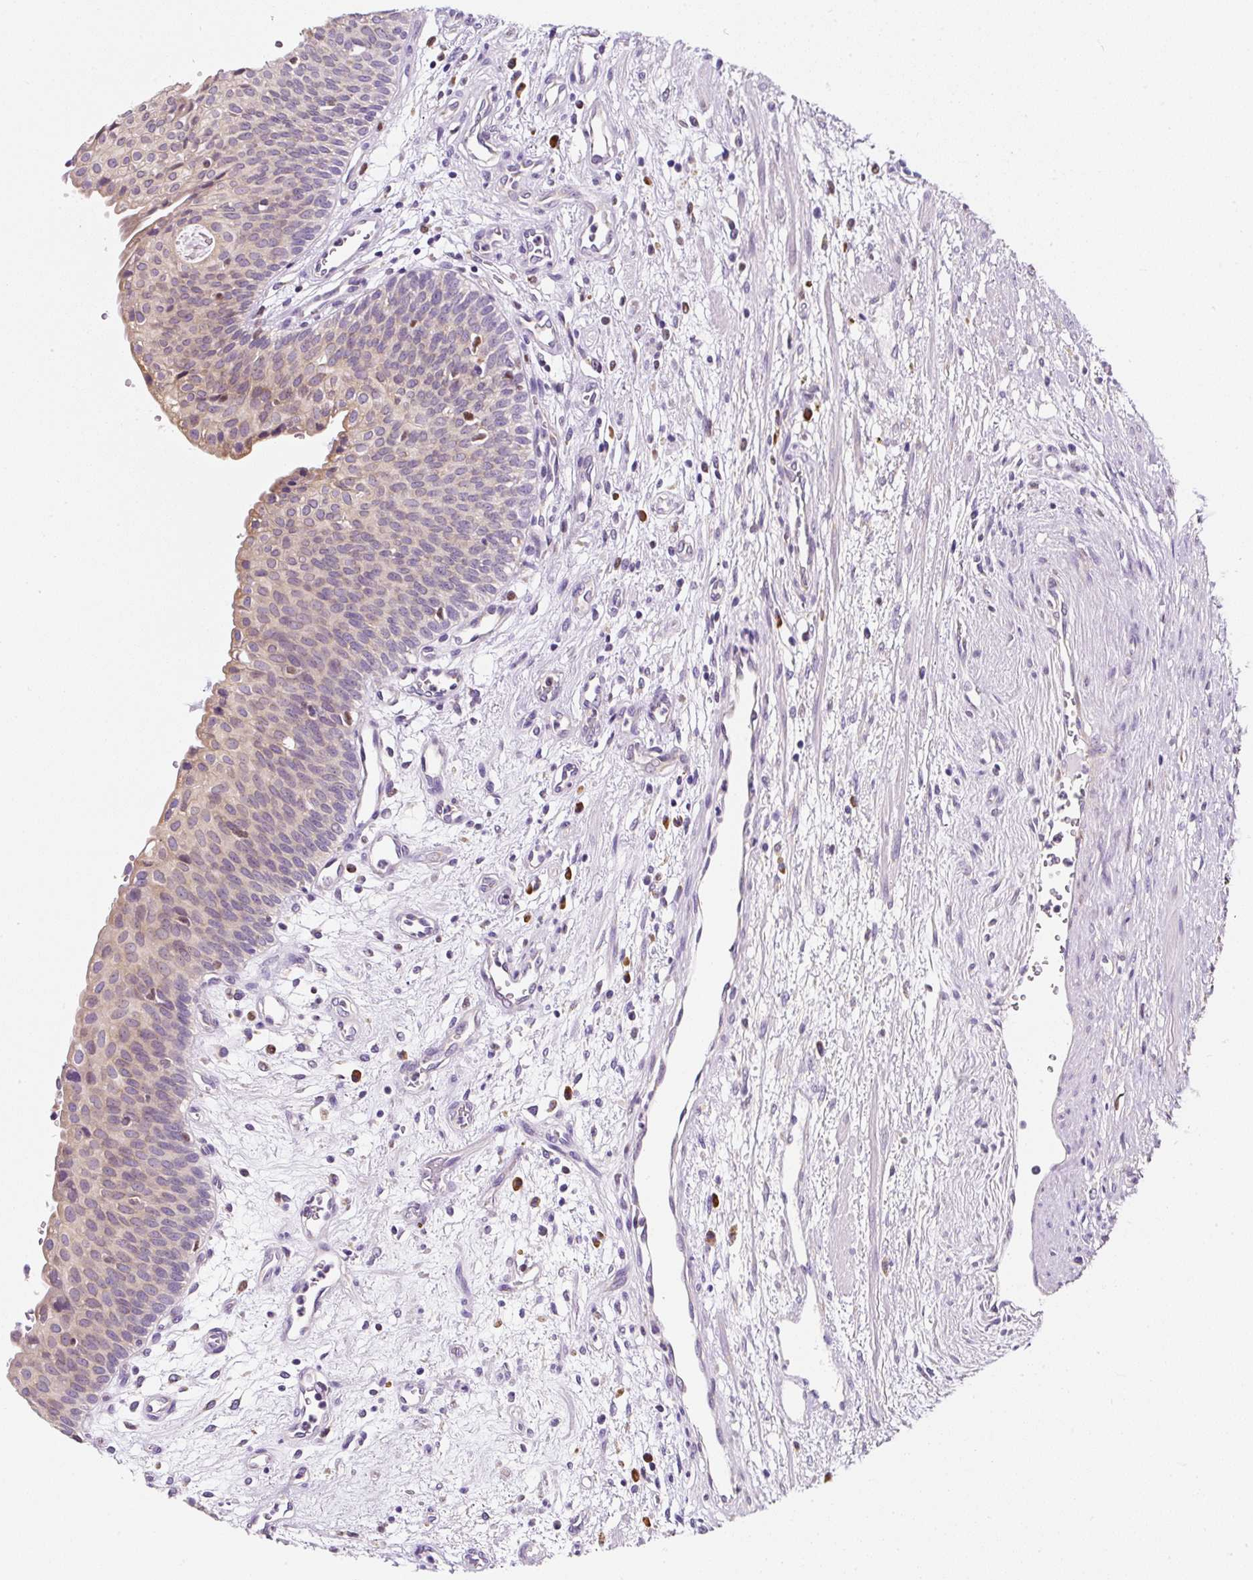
{"staining": {"intensity": "weak", "quantity": "25%-75%", "location": "cytoplasmic/membranous"}, "tissue": "urinary bladder", "cell_type": "Urothelial cells", "image_type": "normal", "snomed": [{"axis": "morphology", "description": "Normal tissue, NOS"}, {"axis": "topography", "description": "Urinary bladder"}], "caption": "DAB immunohistochemical staining of normal human urinary bladder demonstrates weak cytoplasmic/membranous protein staining in approximately 25%-75% of urothelial cells.", "gene": "DDOST", "patient": {"sex": "male", "age": 55}}